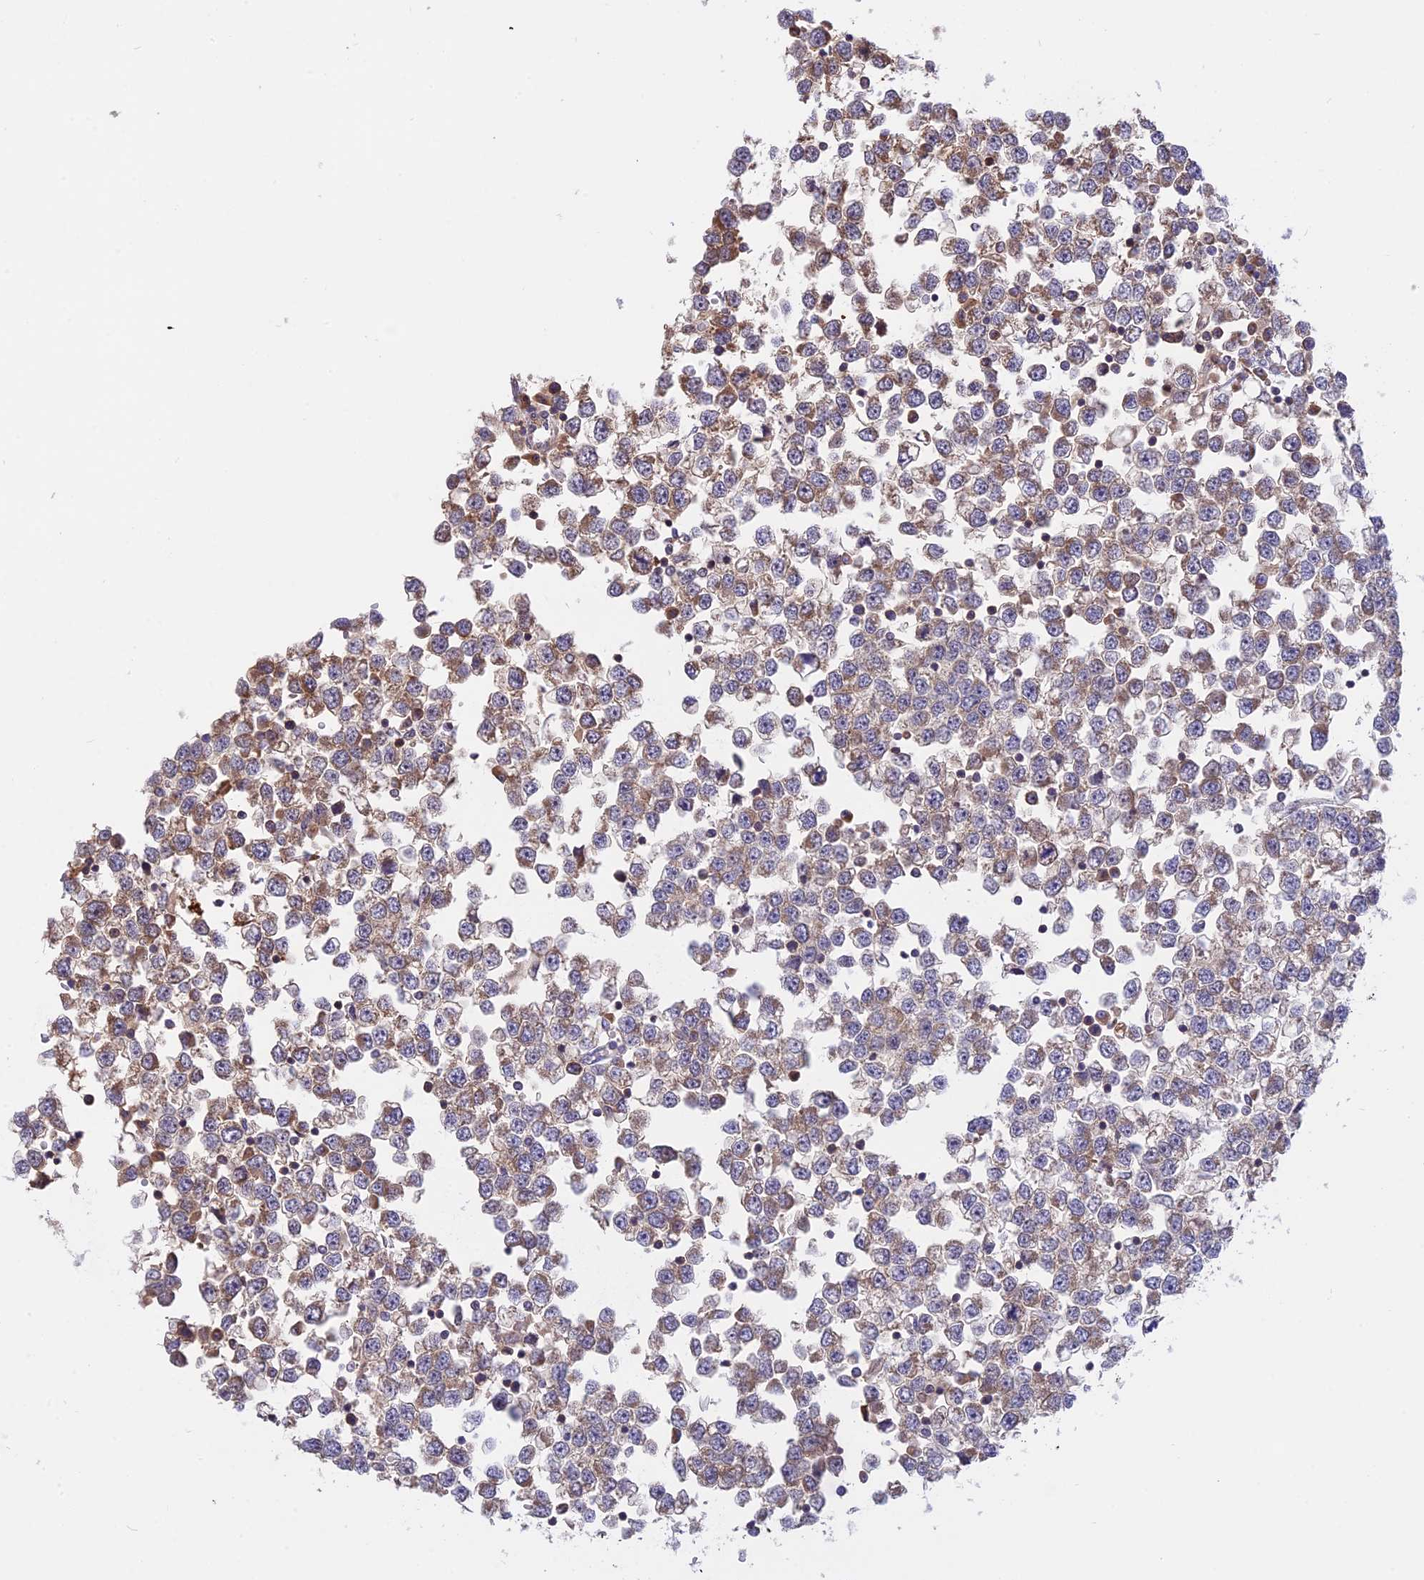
{"staining": {"intensity": "moderate", "quantity": ">75%", "location": "cytoplasmic/membranous"}, "tissue": "testis cancer", "cell_type": "Tumor cells", "image_type": "cancer", "snomed": [{"axis": "morphology", "description": "Seminoma, NOS"}, {"axis": "topography", "description": "Testis"}], "caption": "Immunohistochemistry image of neoplastic tissue: human seminoma (testis) stained using immunohistochemistry (IHC) exhibits medium levels of moderate protein expression localized specifically in the cytoplasmic/membranous of tumor cells, appearing as a cytoplasmic/membranous brown color.", "gene": "IL21R", "patient": {"sex": "male", "age": 65}}